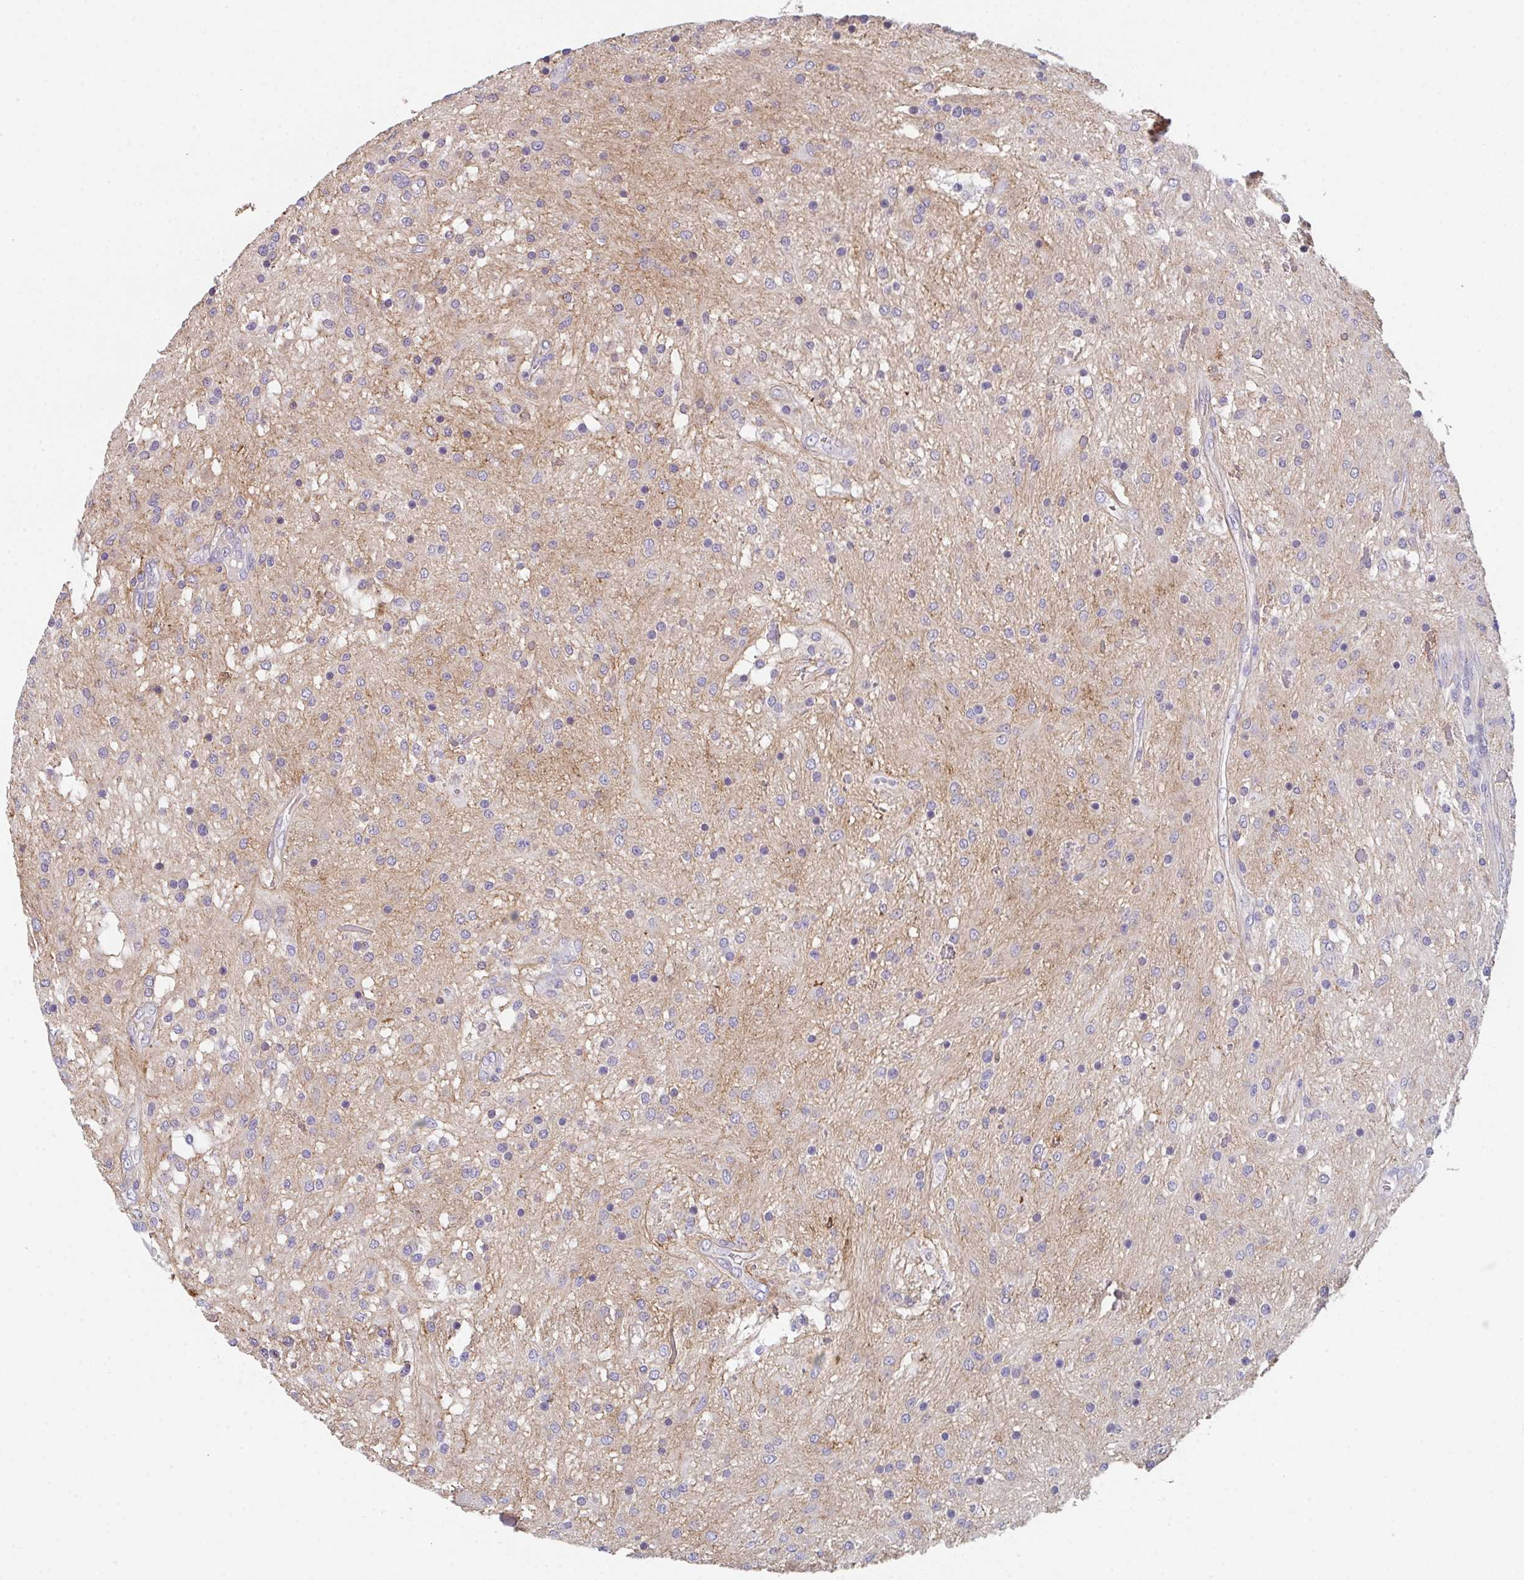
{"staining": {"intensity": "negative", "quantity": "none", "location": "none"}, "tissue": "glioma", "cell_type": "Tumor cells", "image_type": "cancer", "snomed": [{"axis": "morphology", "description": "Glioma, malignant, Low grade"}, {"axis": "topography", "description": "Cerebellum"}], "caption": "High magnification brightfield microscopy of glioma stained with DAB (brown) and counterstained with hematoxylin (blue): tumor cells show no significant staining. Nuclei are stained in blue.", "gene": "DBN1", "patient": {"sex": "female", "age": 14}}